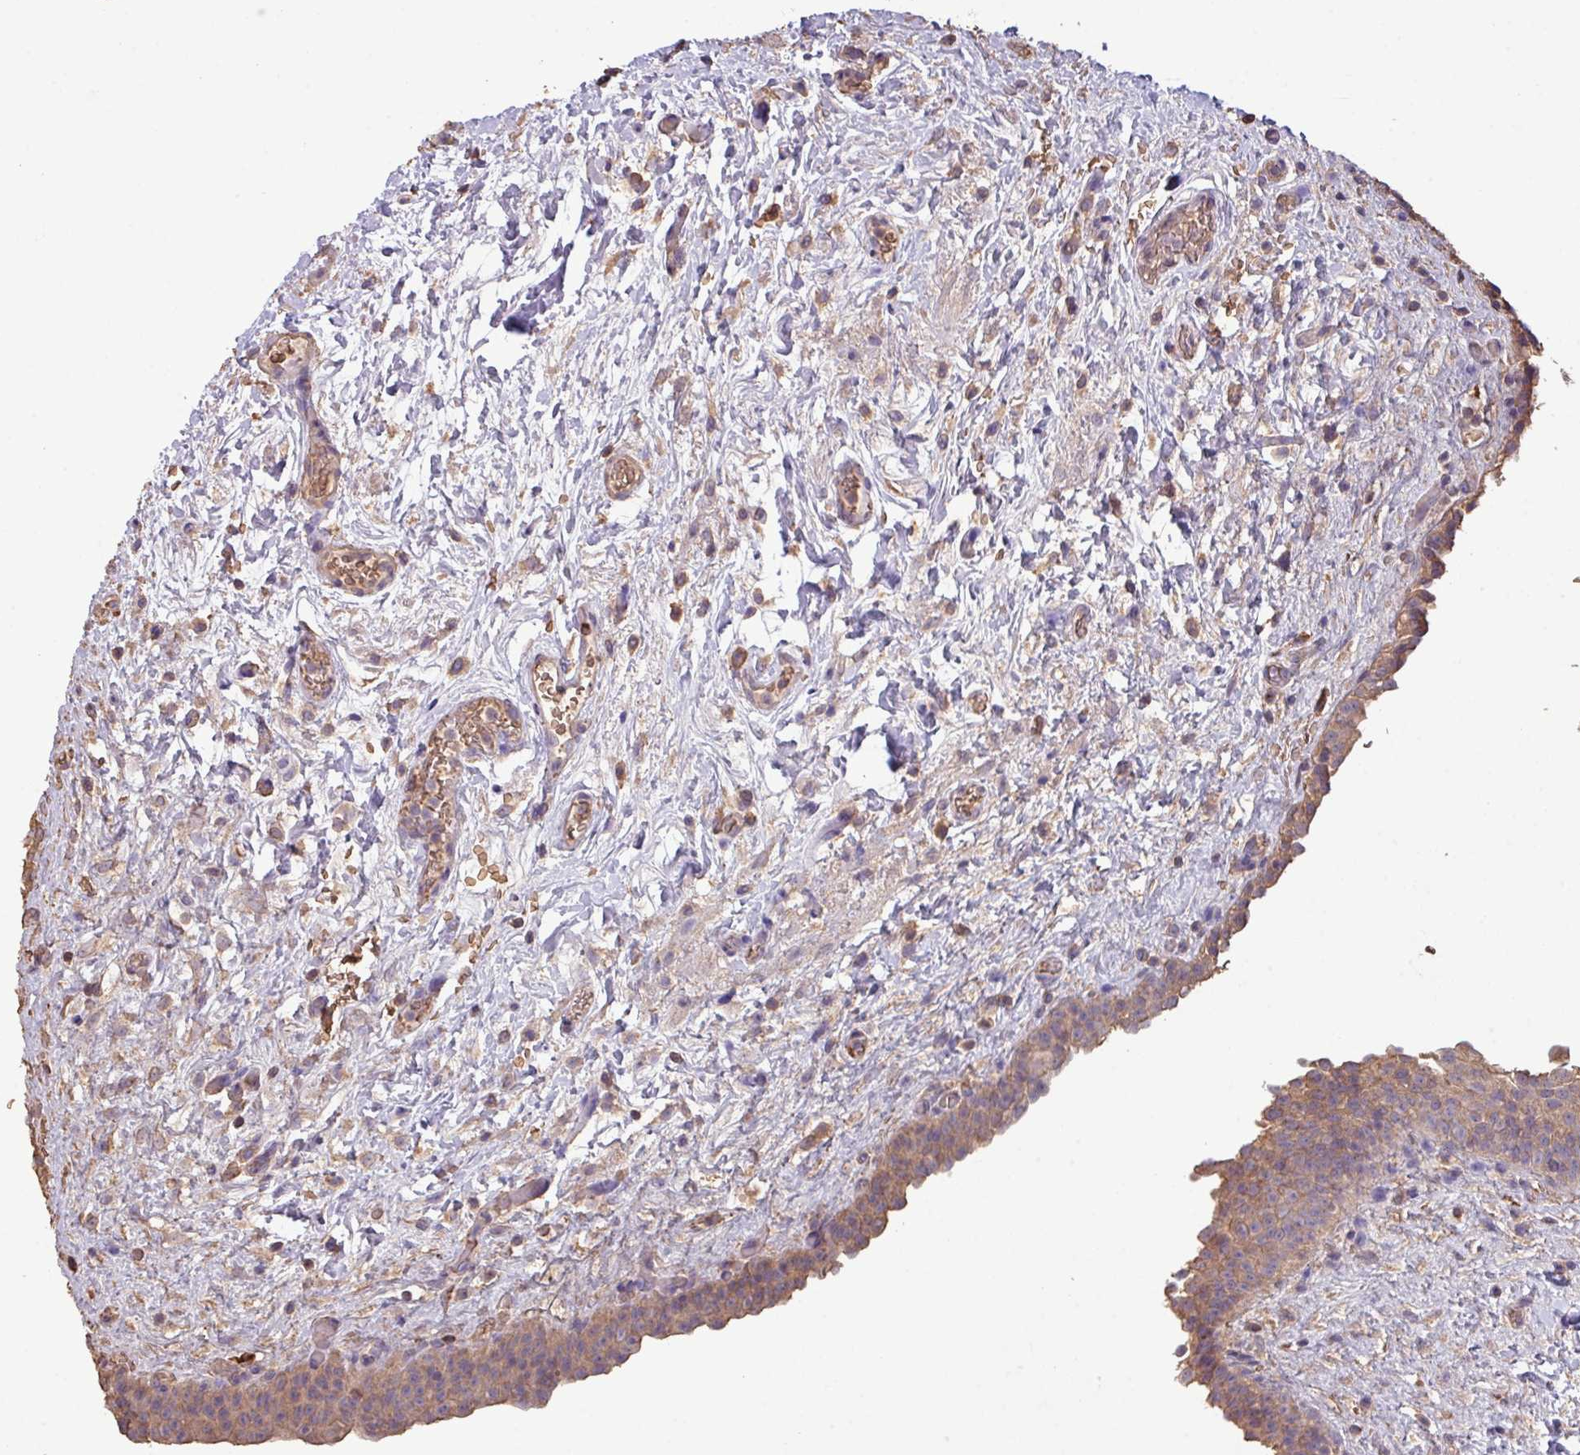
{"staining": {"intensity": "moderate", "quantity": ">75%", "location": "cytoplasmic/membranous"}, "tissue": "urinary bladder", "cell_type": "Urothelial cells", "image_type": "normal", "snomed": [{"axis": "morphology", "description": "Normal tissue, NOS"}, {"axis": "topography", "description": "Urinary bladder"}], "caption": "IHC micrograph of normal urinary bladder: urinary bladder stained using IHC demonstrates medium levels of moderate protein expression localized specifically in the cytoplasmic/membranous of urothelial cells, appearing as a cytoplasmic/membranous brown color.", "gene": "CAMK2A", "patient": {"sex": "male", "age": 69}}